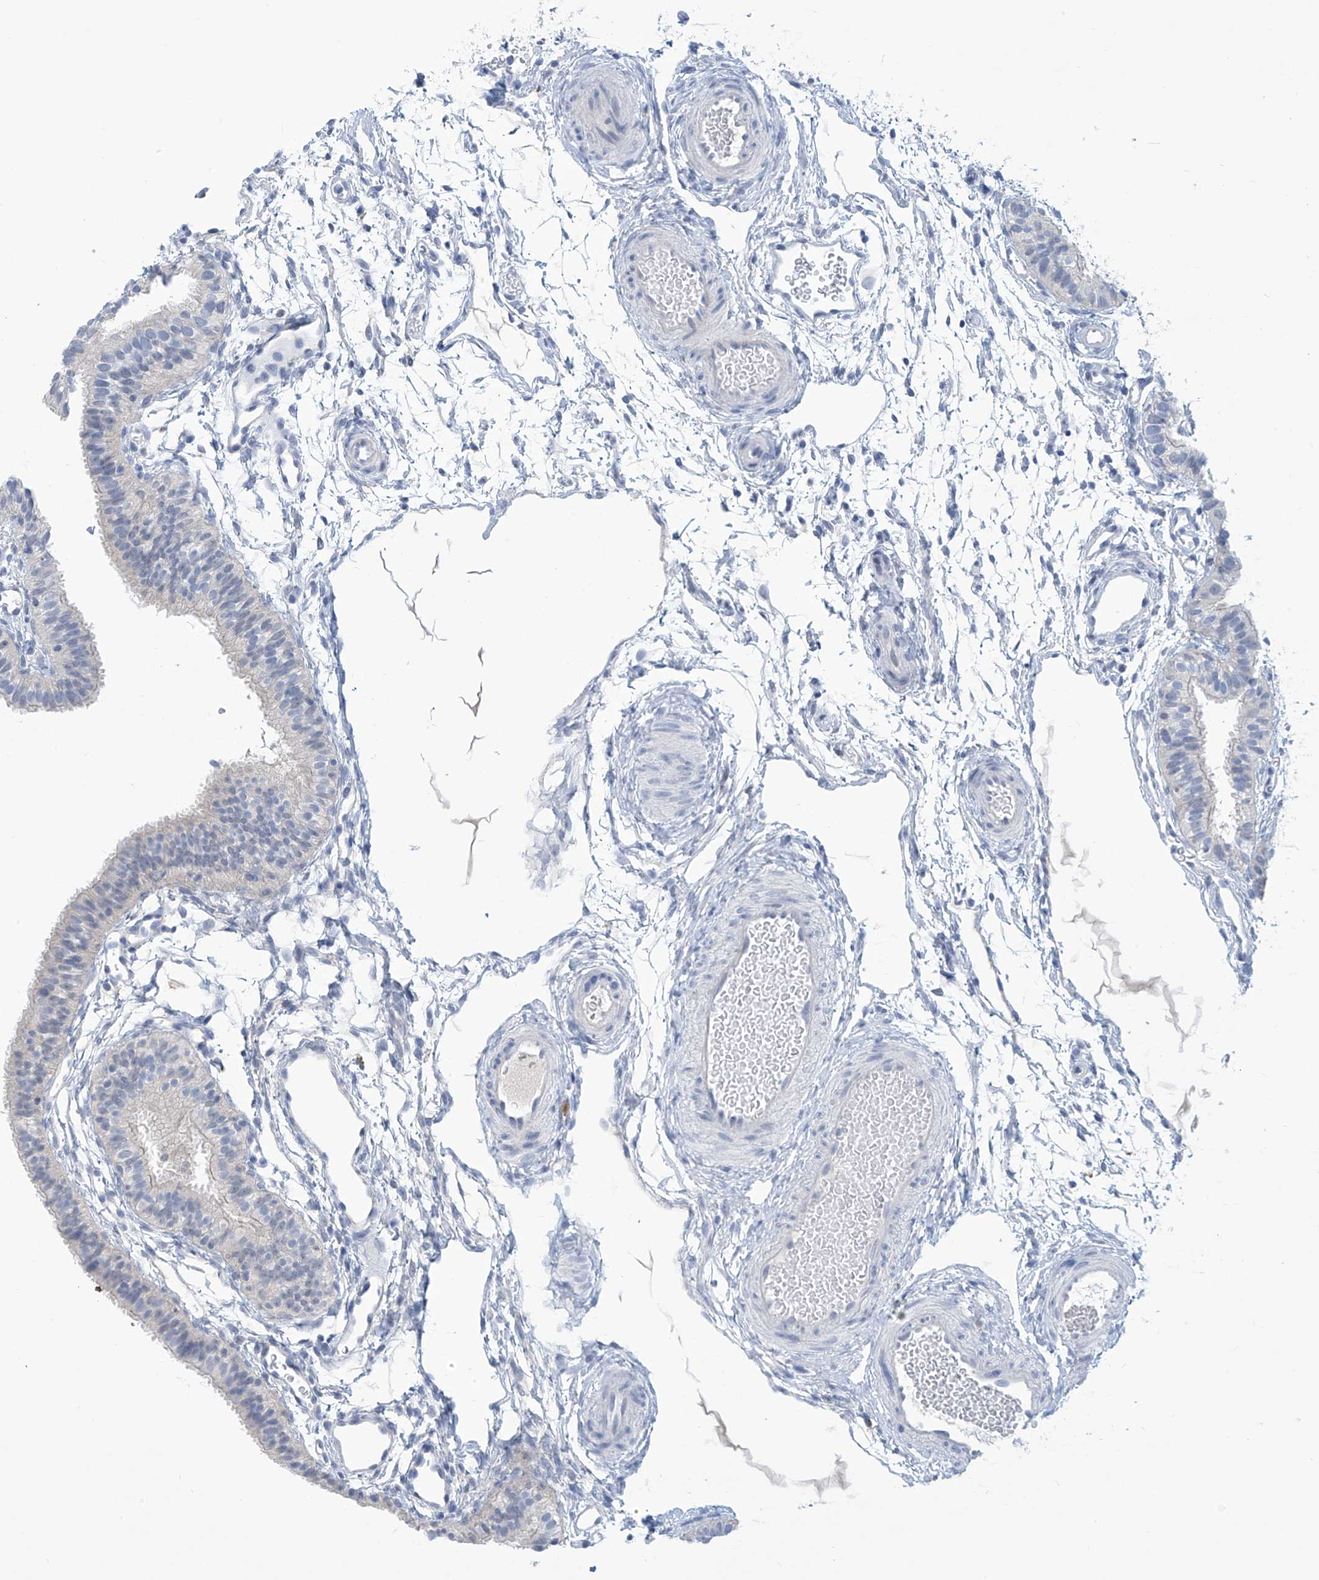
{"staining": {"intensity": "negative", "quantity": "none", "location": "none"}, "tissue": "fallopian tube", "cell_type": "Glandular cells", "image_type": "normal", "snomed": [{"axis": "morphology", "description": "Normal tissue, NOS"}, {"axis": "topography", "description": "Fallopian tube"}], "caption": "Image shows no protein positivity in glandular cells of unremarkable fallopian tube. Nuclei are stained in blue.", "gene": "IBA57", "patient": {"sex": "female", "age": 35}}